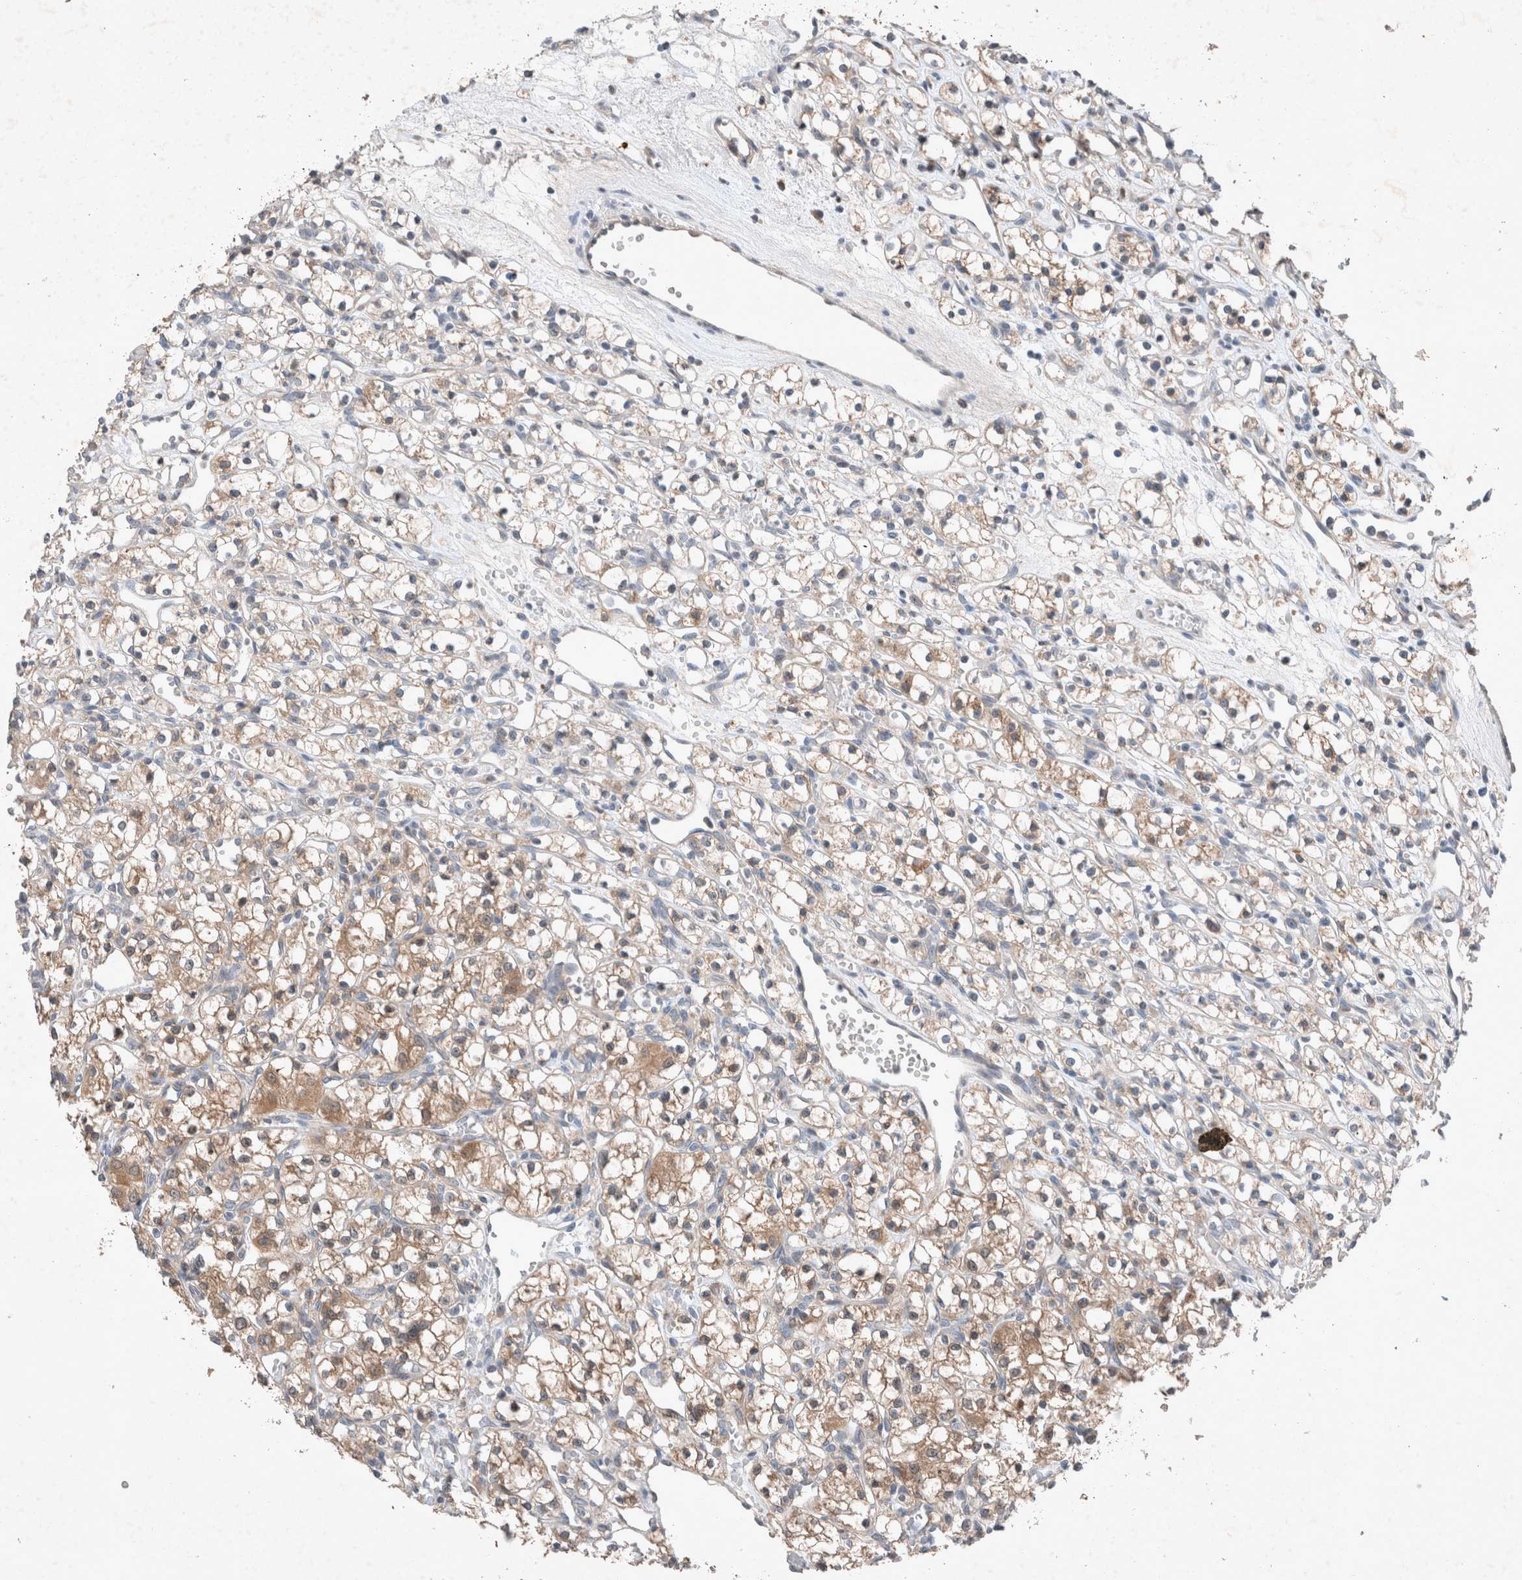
{"staining": {"intensity": "weak", "quantity": ">75%", "location": "cytoplasmic/membranous"}, "tissue": "renal cancer", "cell_type": "Tumor cells", "image_type": "cancer", "snomed": [{"axis": "morphology", "description": "Adenocarcinoma, NOS"}, {"axis": "topography", "description": "Kidney"}], "caption": "Weak cytoplasmic/membranous staining for a protein is seen in about >75% of tumor cells of adenocarcinoma (renal) using immunohistochemistry (IHC).", "gene": "UGCG", "patient": {"sex": "female", "age": 59}}